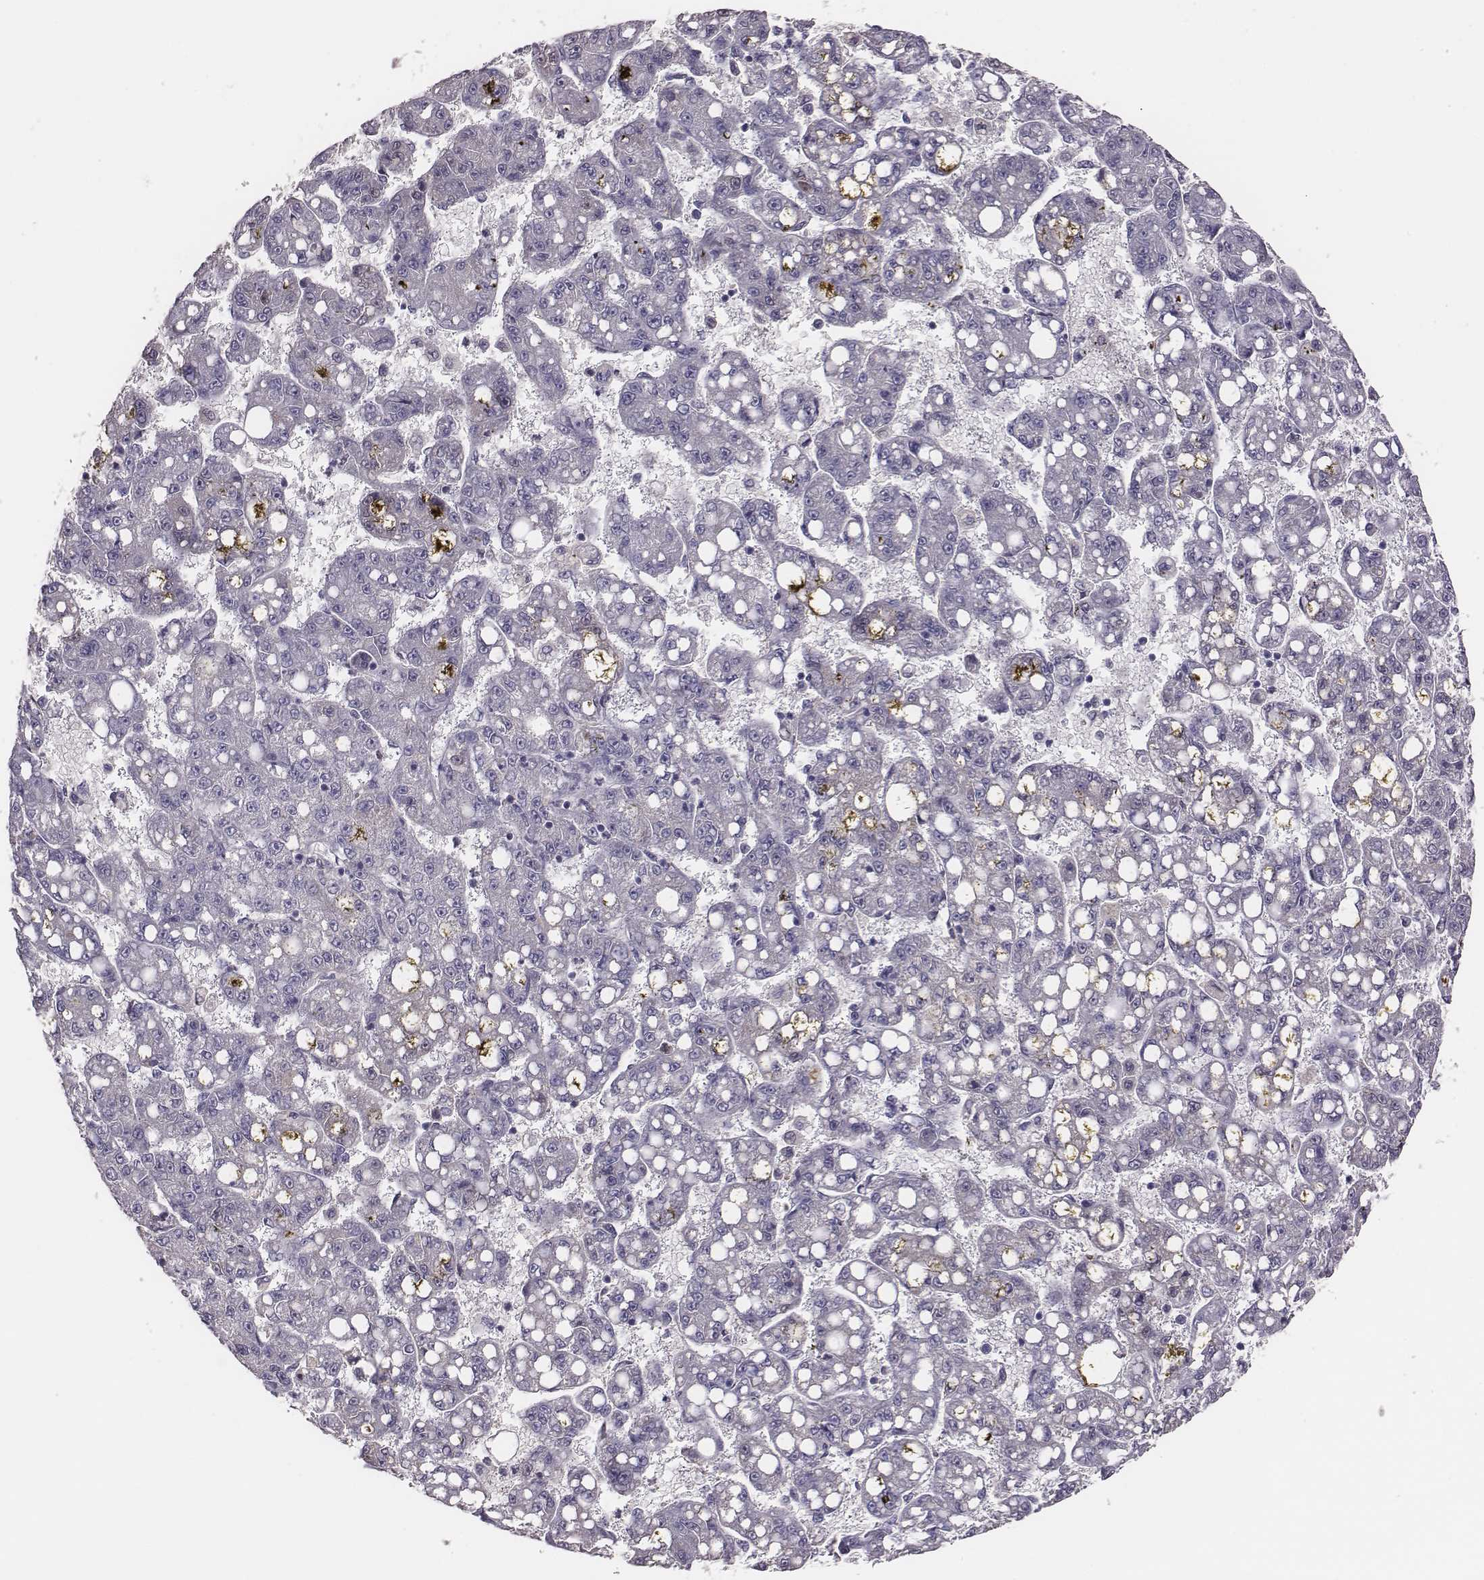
{"staining": {"intensity": "negative", "quantity": "none", "location": "none"}, "tissue": "liver cancer", "cell_type": "Tumor cells", "image_type": "cancer", "snomed": [{"axis": "morphology", "description": "Carcinoma, Hepatocellular, NOS"}, {"axis": "topography", "description": "Liver"}], "caption": "This is an immunohistochemistry (IHC) photomicrograph of human liver cancer. There is no staining in tumor cells.", "gene": "EN1", "patient": {"sex": "female", "age": 65}}